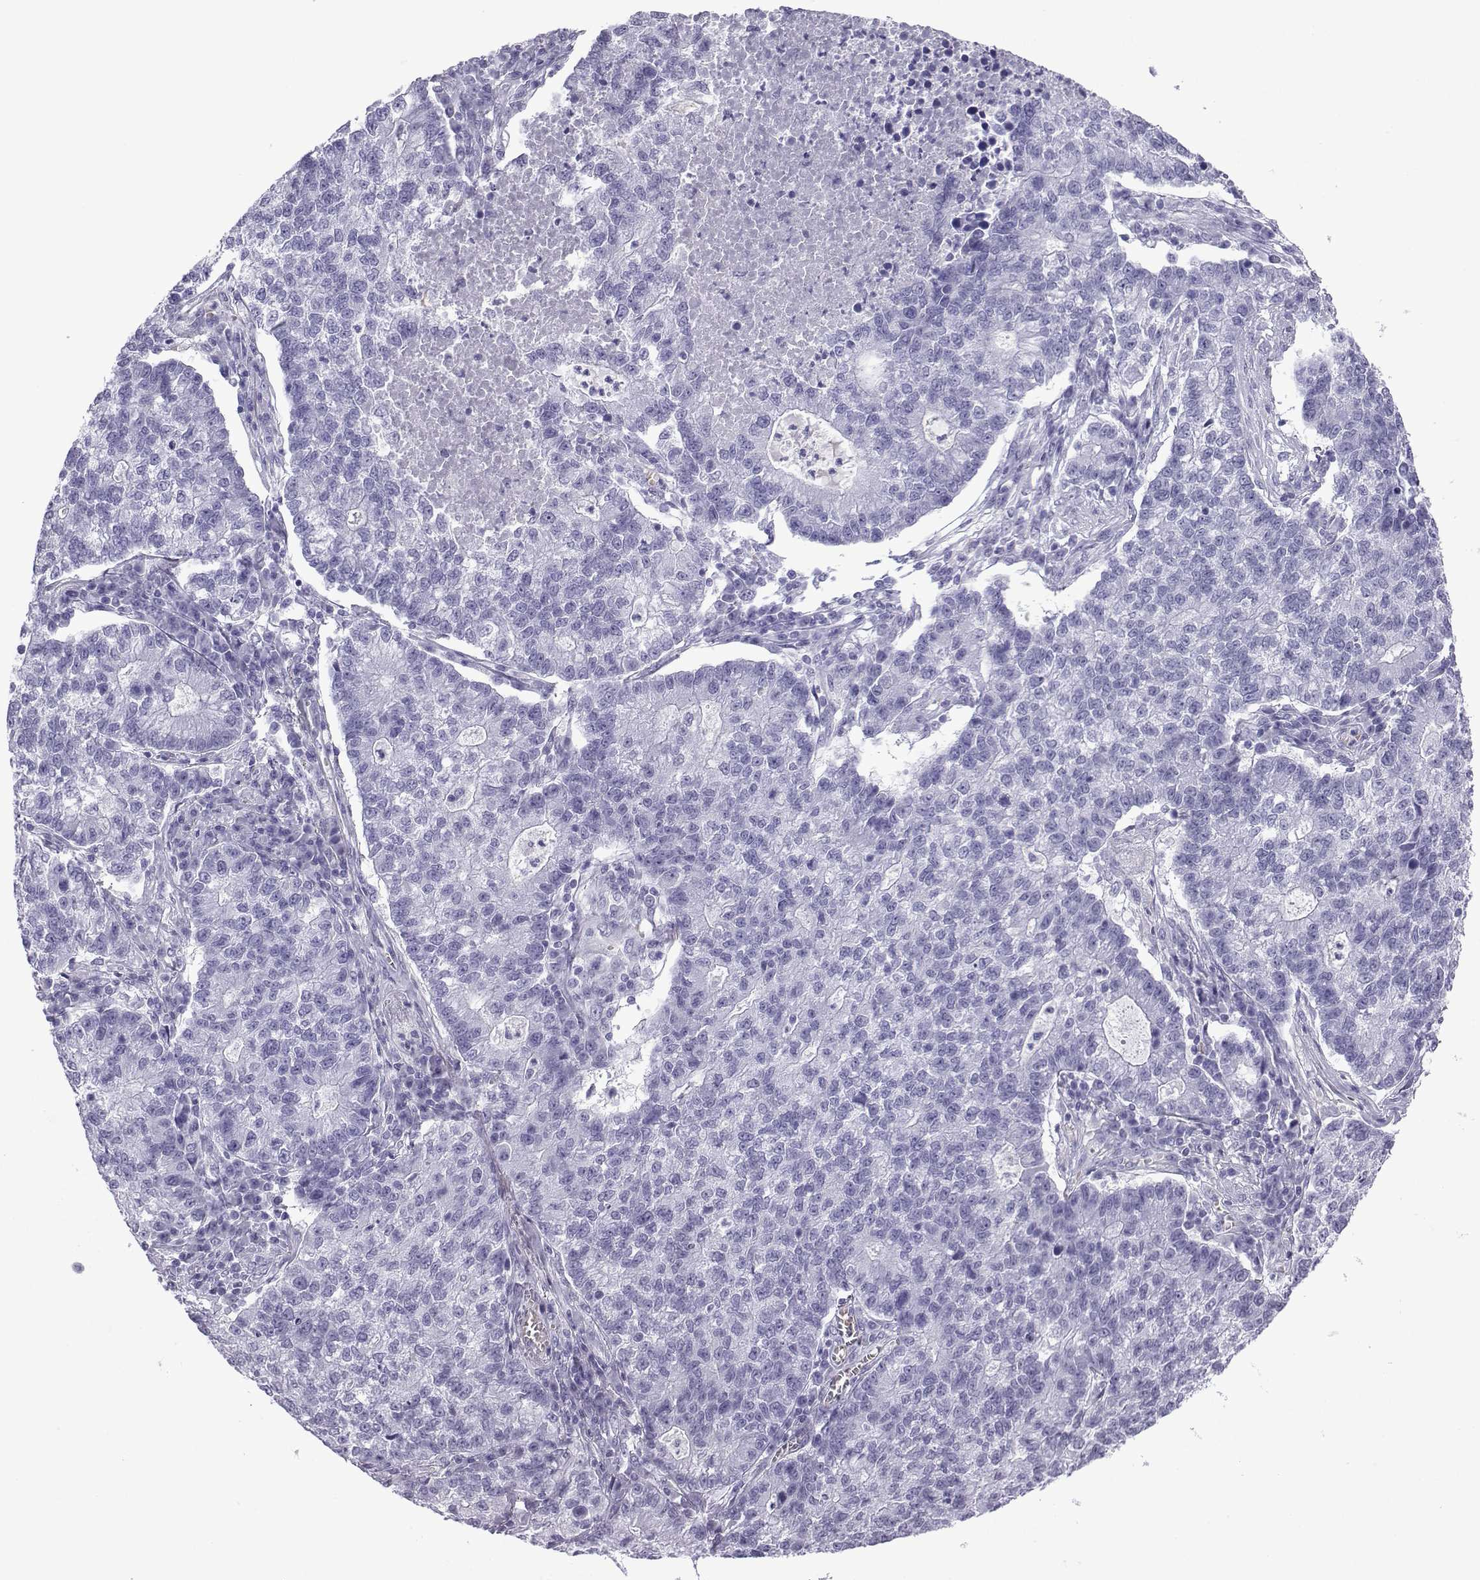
{"staining": {"intensity": "negative", "quantity": "none", "location": "none"}, "tissue": "lung cancer", "cell_type": "Tumor cells", "image_type": "cancer", "snomed": [{"axis": "morphology", "description": "Adenocarcinoma, NOS"}, {"axis": "topography", "description": "Lung"}], "caption": "Lung cancer was stained to show a protein in brown. There is no significant staining in tumor cells. (DAB IHC with hematoxylin counter stain).", "gene": "TRIM46", "patient": {"sex": "male", "age": 57}}